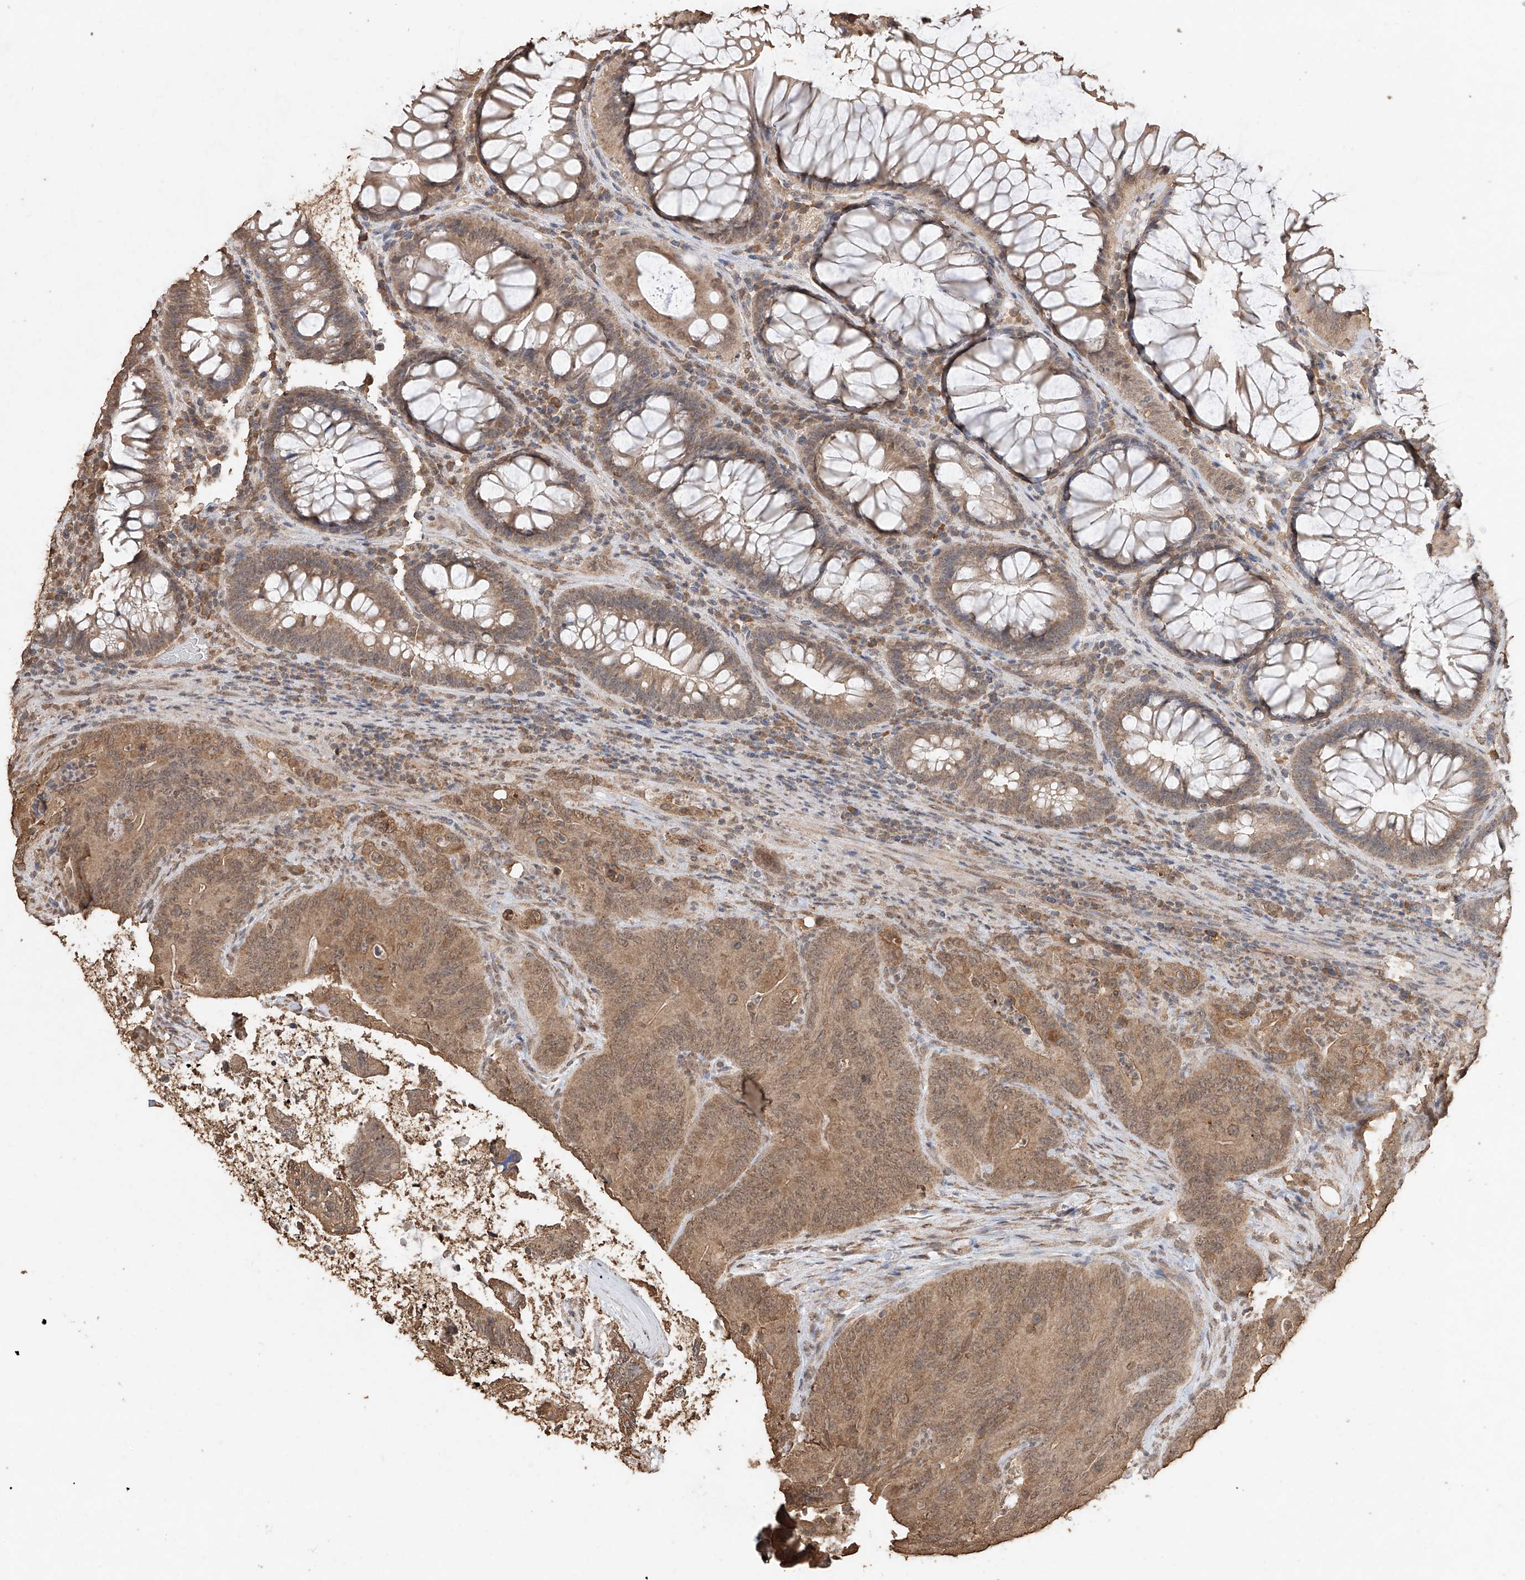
{"staining": {"intensity": "moderate", "quantity": ">75%", "location": "cytoplasmic/membranous,nuclear"}, "tissue": "colorectal cancer", "cell_type": "Tumor cells", "image_type": "cancer", "snomed": [{"axis": "morphology", "description": "Normal tissue, NOS"}, {"axis": "topography", "description": "Colon"}], "caption": "Colorectal cancer stained for a protein (brown) reveals moderate cytoplasmic/membranous and nuclear positive staining in approximately >75% of tumor cells.", "gene": "ELOVL1", "patient": {"sex": "female", "age": 82}}